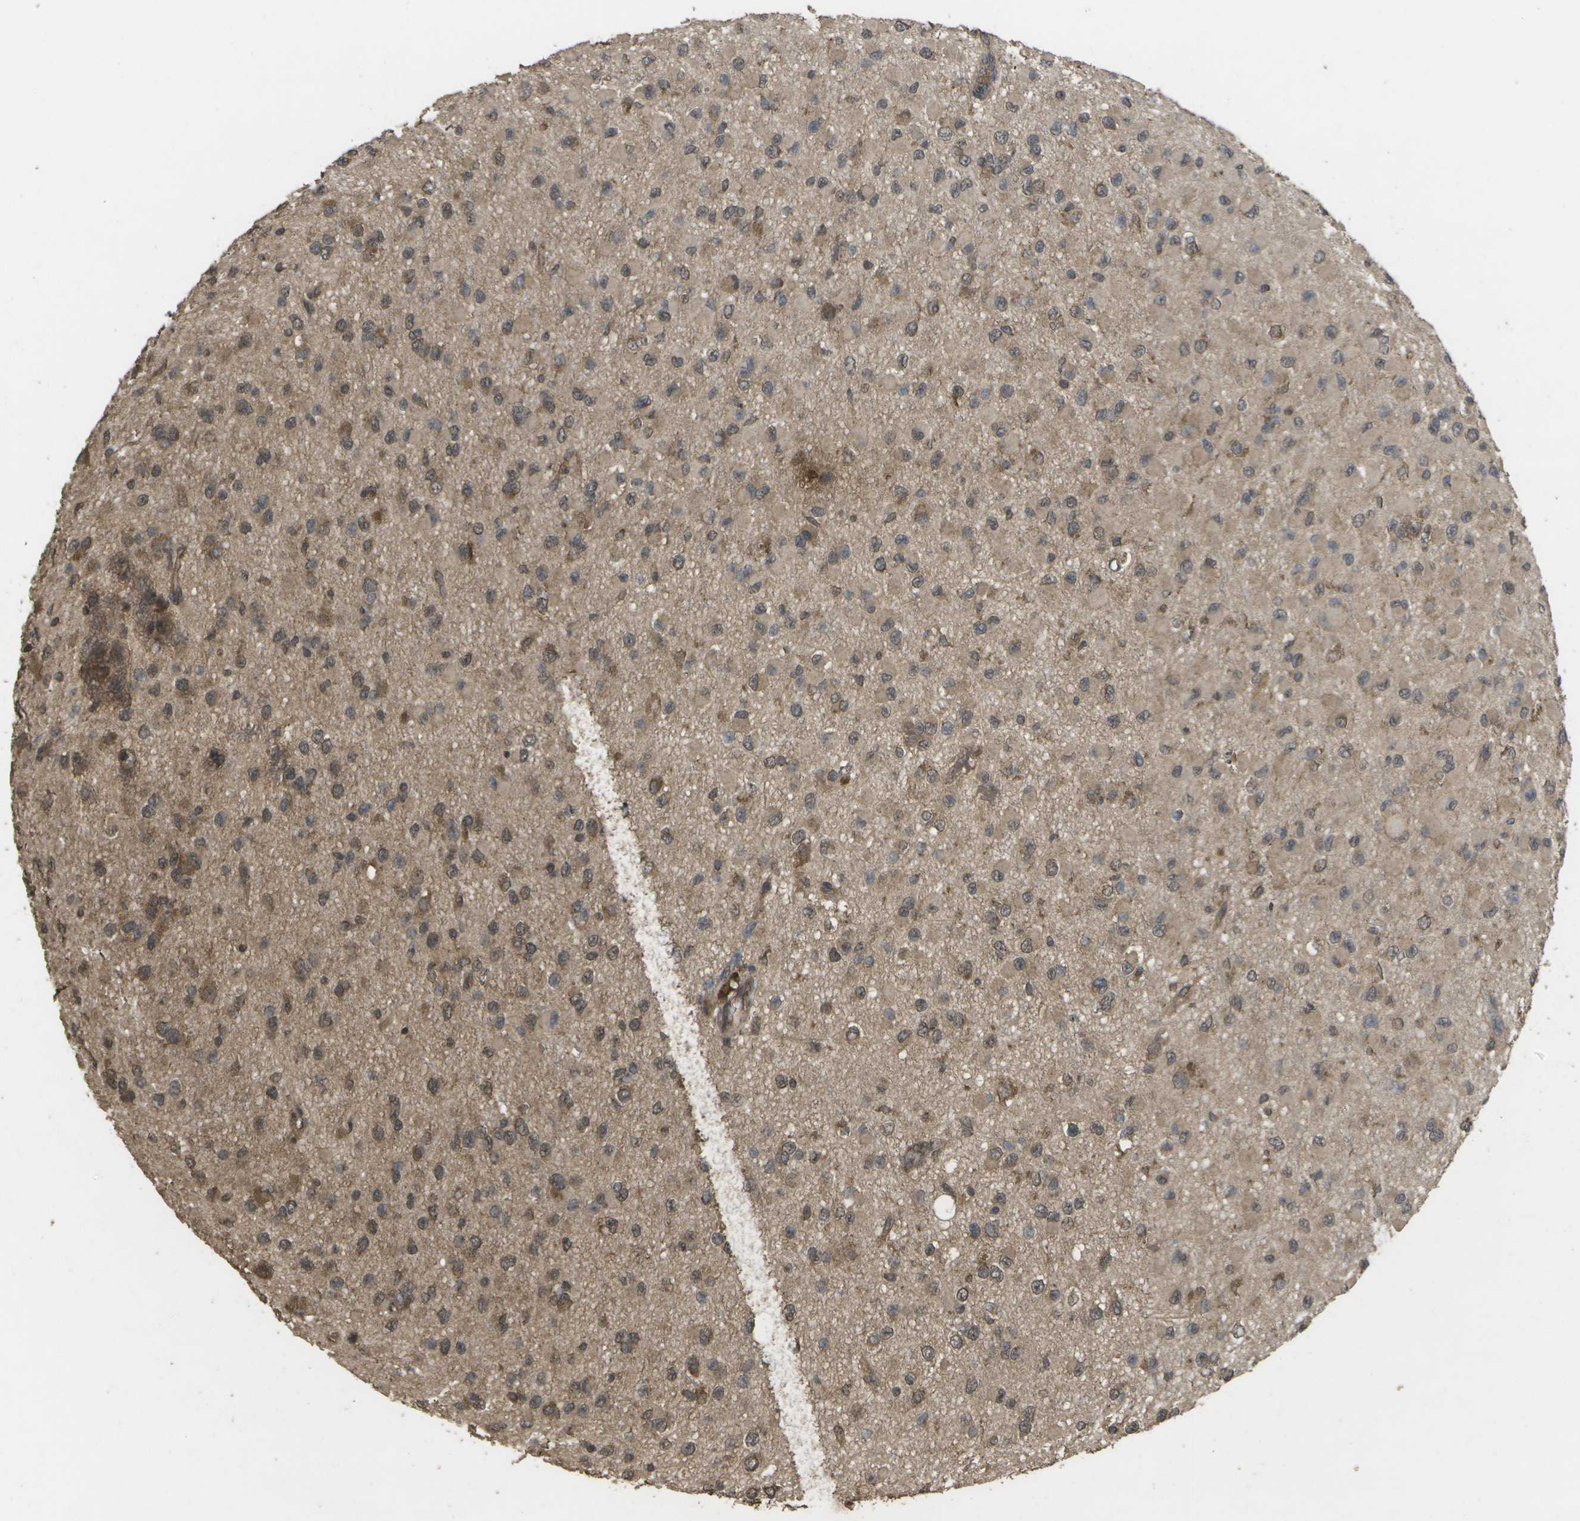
{"staining": {"intensity": "weak", "quantity": ">75%", "location": "cytoplasmic/membranous"}, "tissue": "glioma", "cell_type": "Tumor cells", "image_type": "cancer", "snomed": [{"axis": "morphology", "description": "Glioma, malignant, Low grade"}, {"axis": "topography", "description": "Brain"}], "caption": "Tumor cells demonstrate weak cytoplasmic/membranous expression in approximately >75% of cells in low-grade glioma (malignant).", "gene": "SACS", "patient": {"sex": "male", "age": 42}}